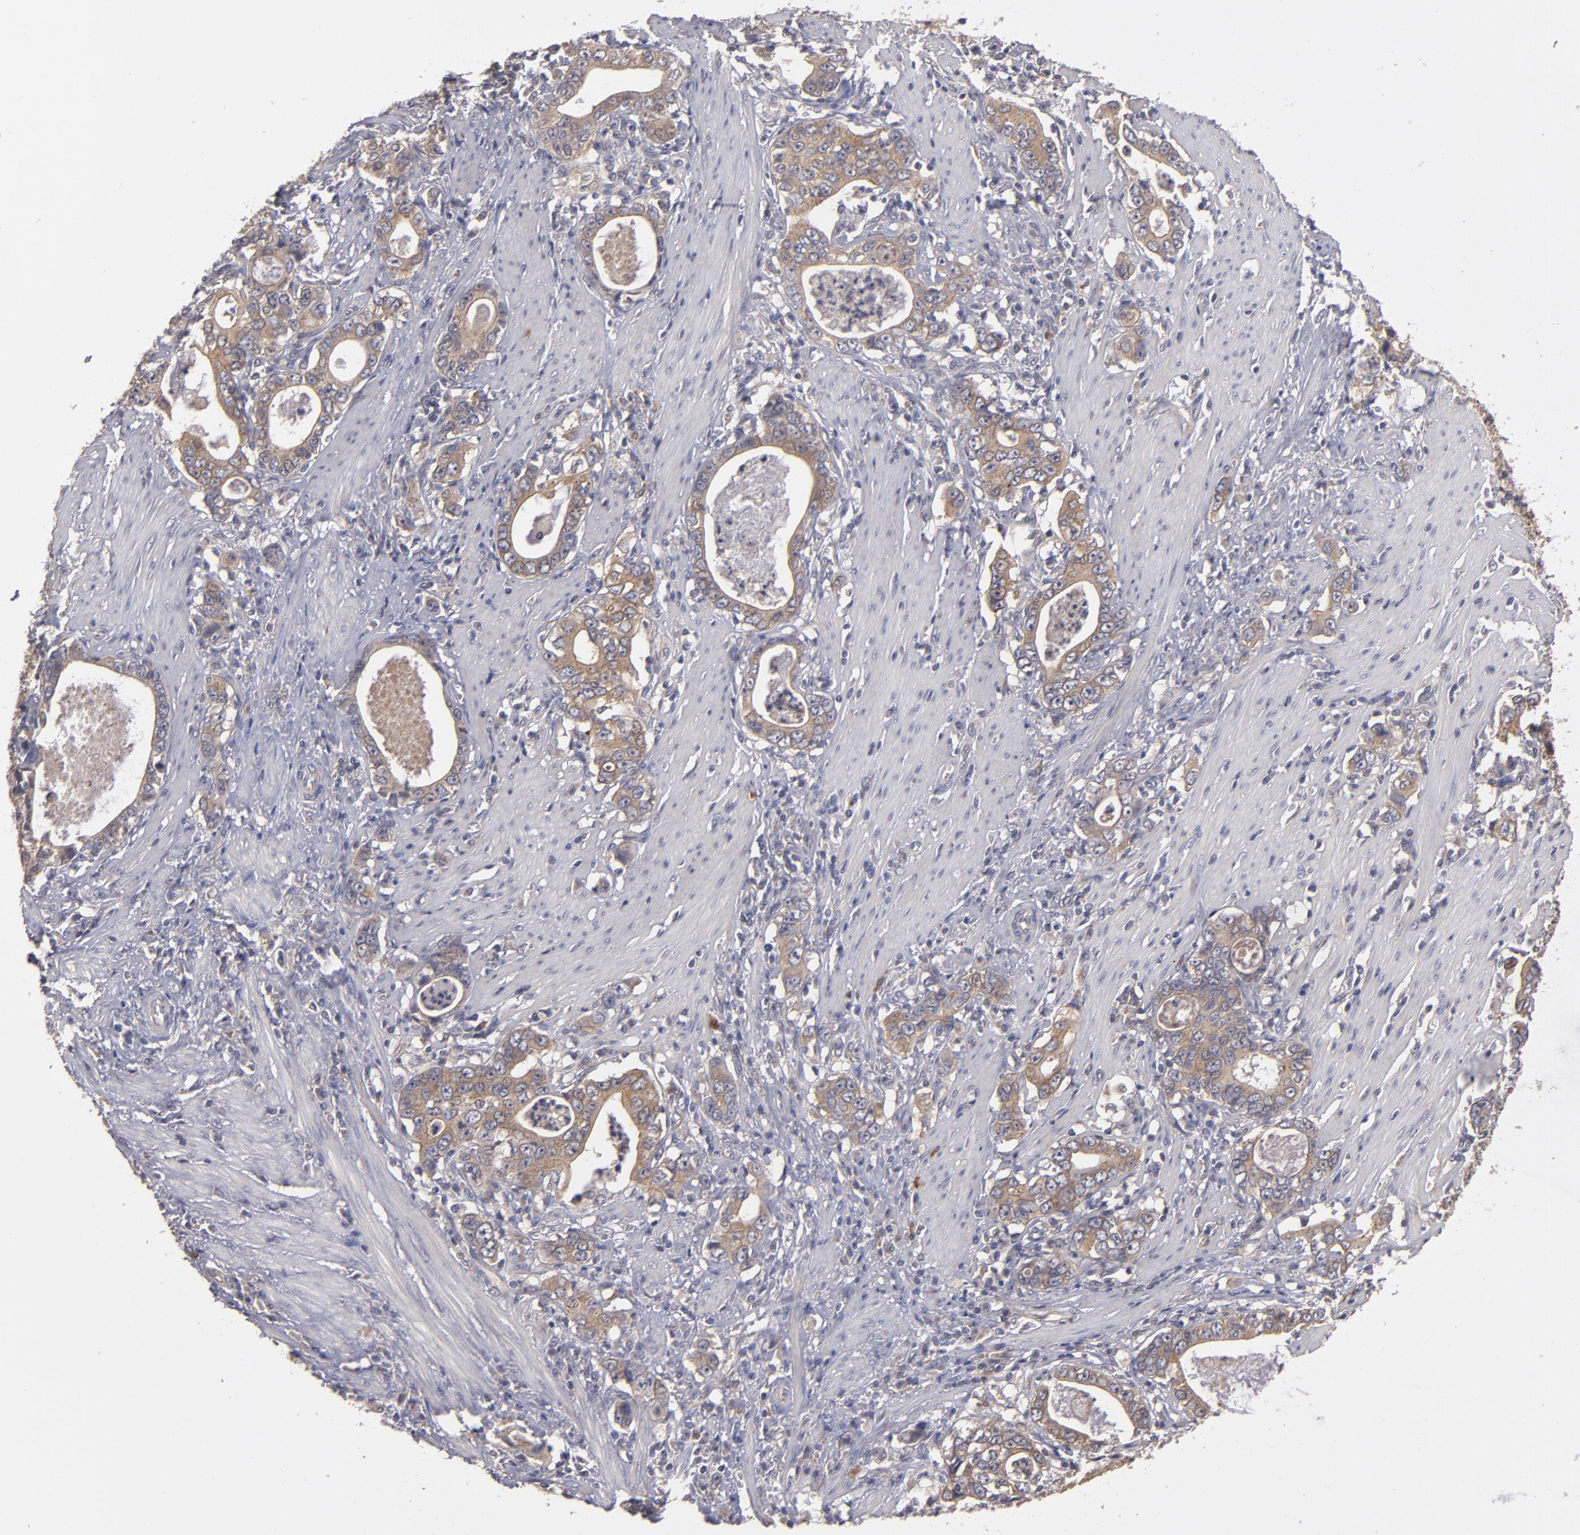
{"staining": {"intensity": "moderate", "quantity": ">75%", "location": "cytoplasmic/membranous"}, "tissue": "stomach cancer", "cell_type": "Tumor cells", "image_type": "cancer", "snomed": [{"axis": "morphology", "description": "Adenocarcinoma, NOS"}, {"axis": "topography", "description": "Stomach, lower"}], "caption": "Moderate cytoplasmic/membranous staining for a protein is seen in approximately >75% of tumor cells of stomach cancer (adenocarcinoma) using immunohistochemistry.", "gene": "CTSO", "patient": {"sex": "female", "age": 72}}